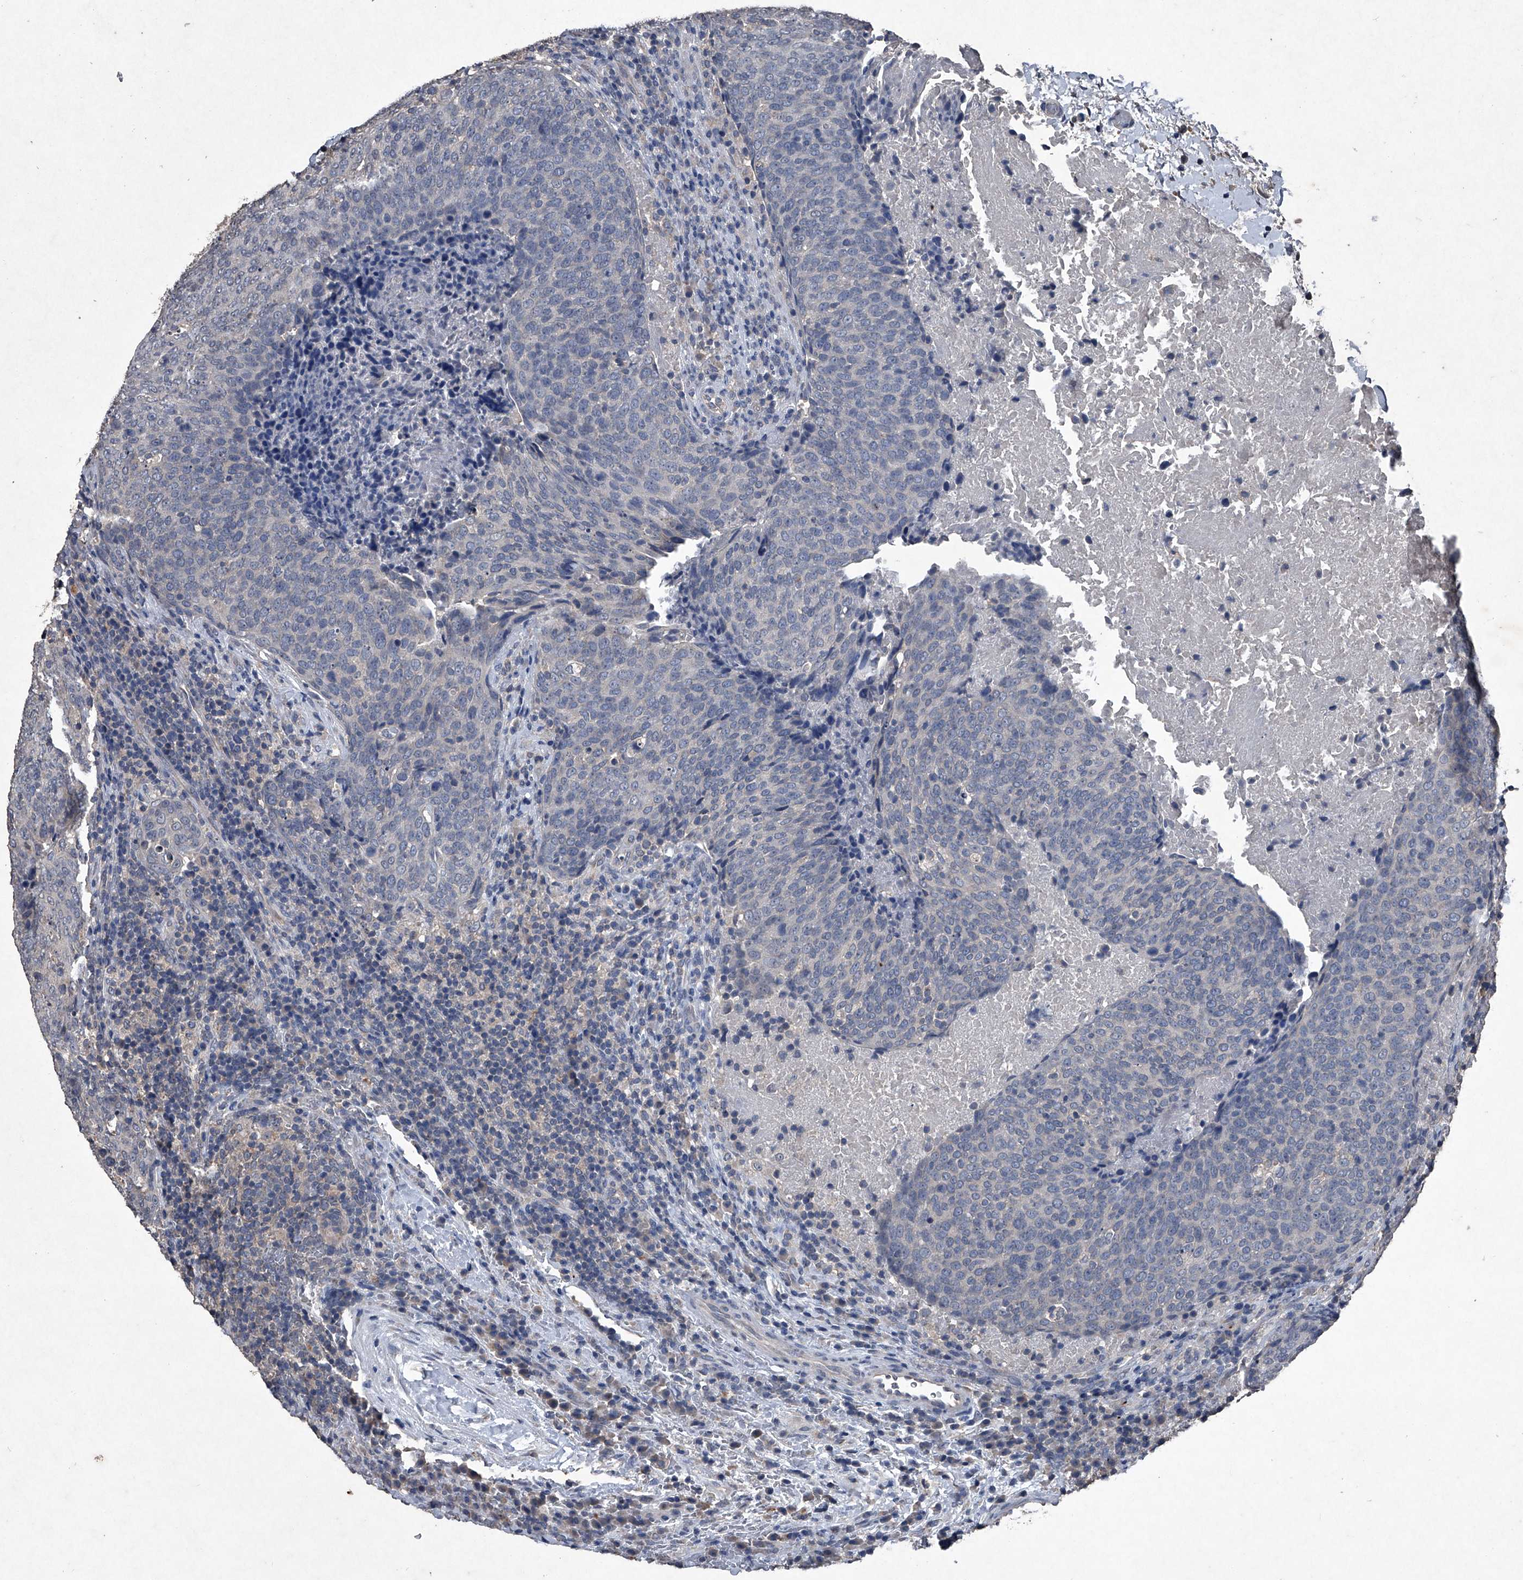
{"staining": {"intensity": "negative", "quantity": "none", "location": "none"}, "tissue": "head and neck cancer", "cell_type": "Tumor cells", "image_type": "cancer", "snomed": [{"axis": "morphology", "description": "Squamous cell carcinoma, NOS"}, {"axis": "morphology", "description": "Squamous cell carcinoma, metastatic, NOS"}, {"axis": "topography", "description": "Lymph node"}, {"axis": "topography", "description": "Head-Neck"}], "caption": "Micrograph shows no protein positivity in tumor cells of metastatic squamous cell carcinoma (head and neck) tissue.", "gene": "MAPKAP1", "patient": {"sex": "male", "age": 62}}